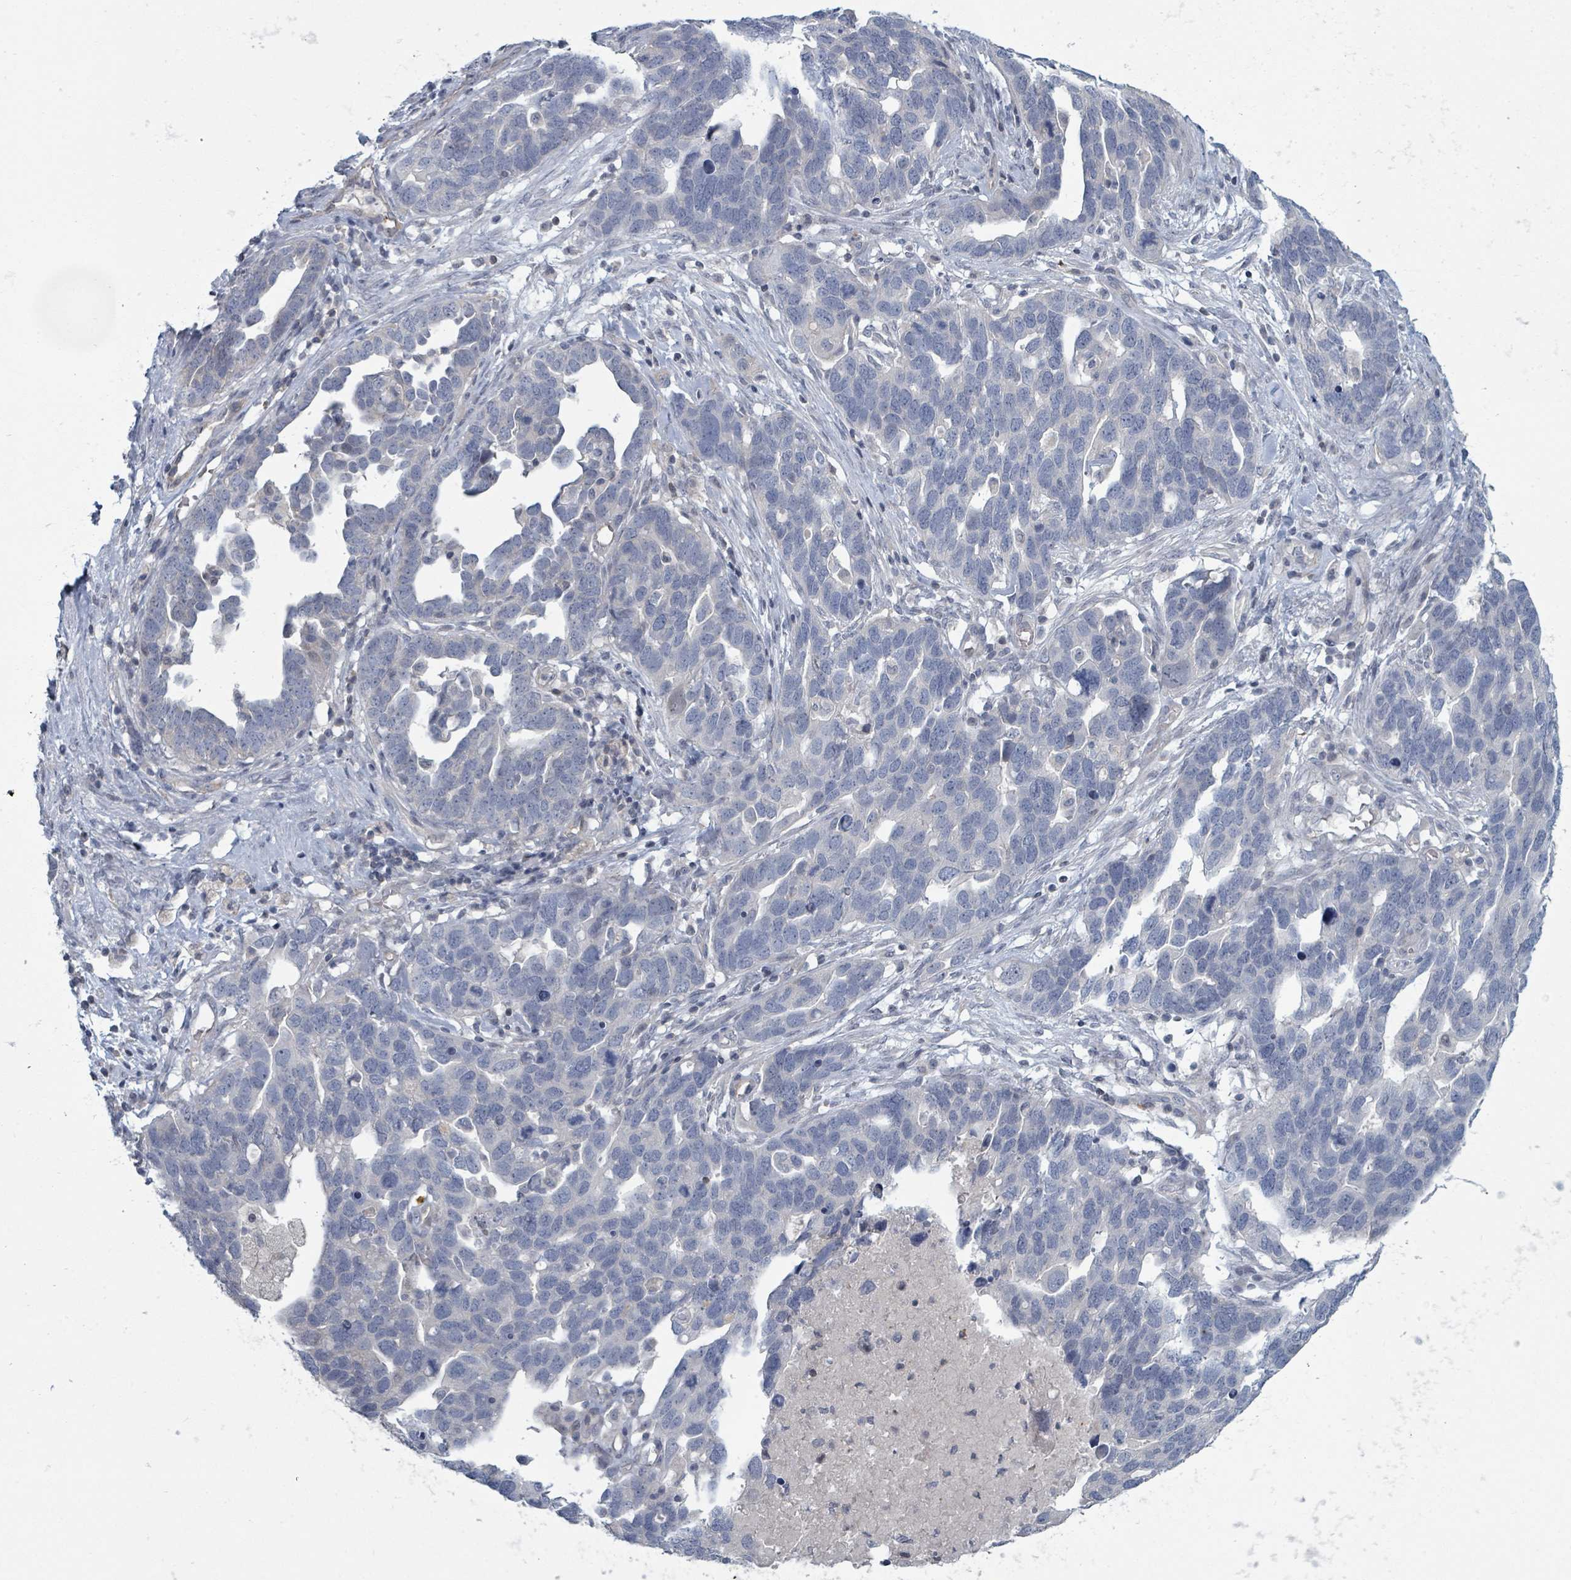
{"staining": {"intensity": "negative", "quantity": "none", "location": "none"}, "tissue": "ovarian cancer", "cell_type": "Tumor cells", "image_type": "cancer", "snomed": [{"axis": "morphology", "description": "Cystadenocarcinoma, serous, NOS"}, {"axis": "topography", "description": "Ovary"}], "caption": "Immunohistochemical staining of human ovarian cancer (serous cystadenocarcinoma) exhibits no significant expression in tumor cells.", "gene": "SLC25A45", "patient": {"sex": "female", "age": 54}}